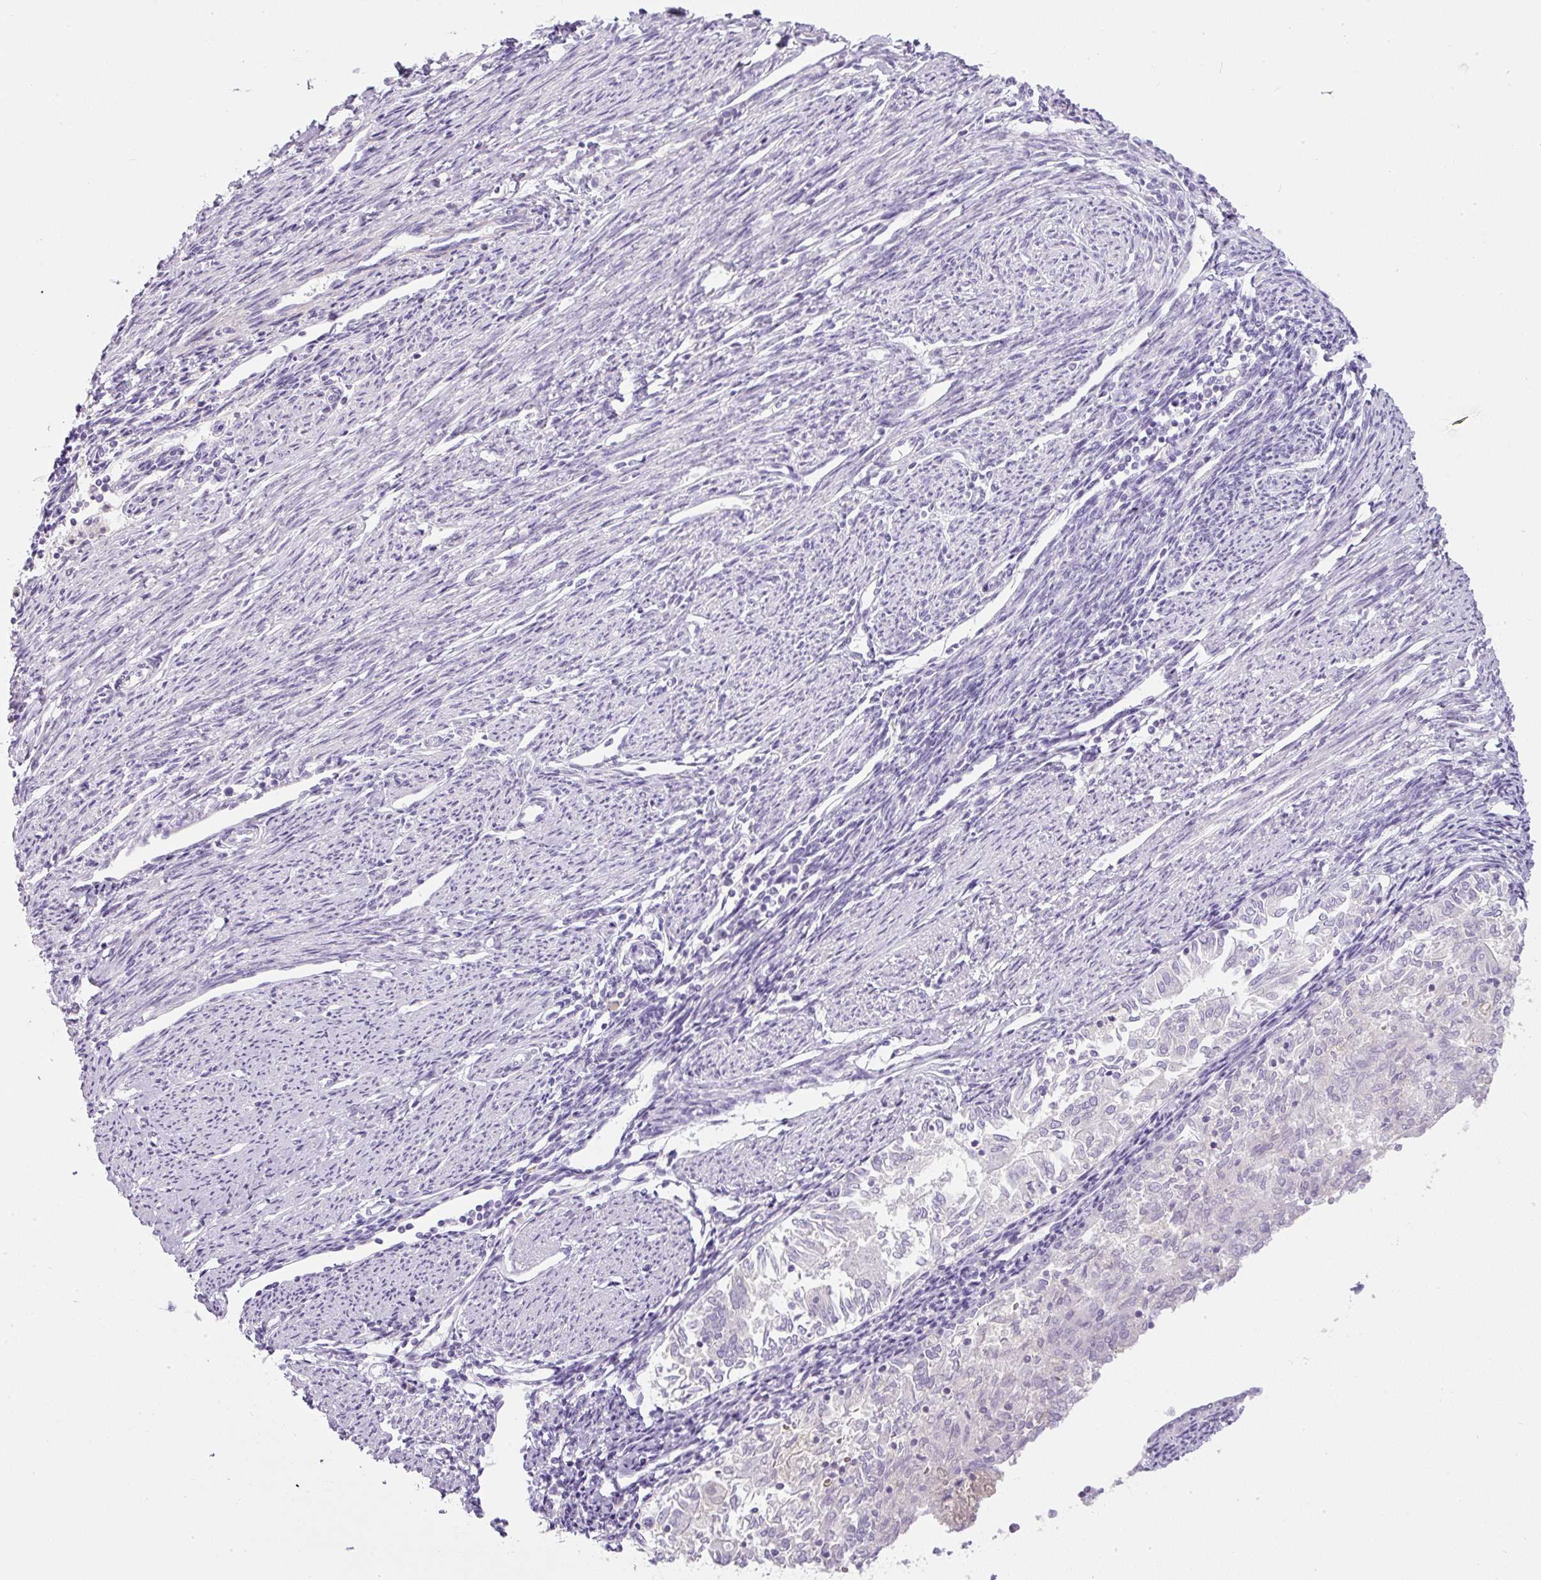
{"staining": {"intensity": "negative", "quantity": "none", "location": "none"}, "tissue": "endometrial cancer", "cell_type": "Tumor cells", "image_type": "cancer", "snomed": [{"axis": "morphology", "description": "Adenocarcinoma, NOS"}, {"axis": "topography", "description": "Endometrium"}], "caption": "Immunohistochemistry histopathology image of endometrial adenocarcinoma stained for a protein (brown), which displays no positivity in tumor cells.", "gene": "FGFBP3", "patient": {"sex": "female", "age": 79}}